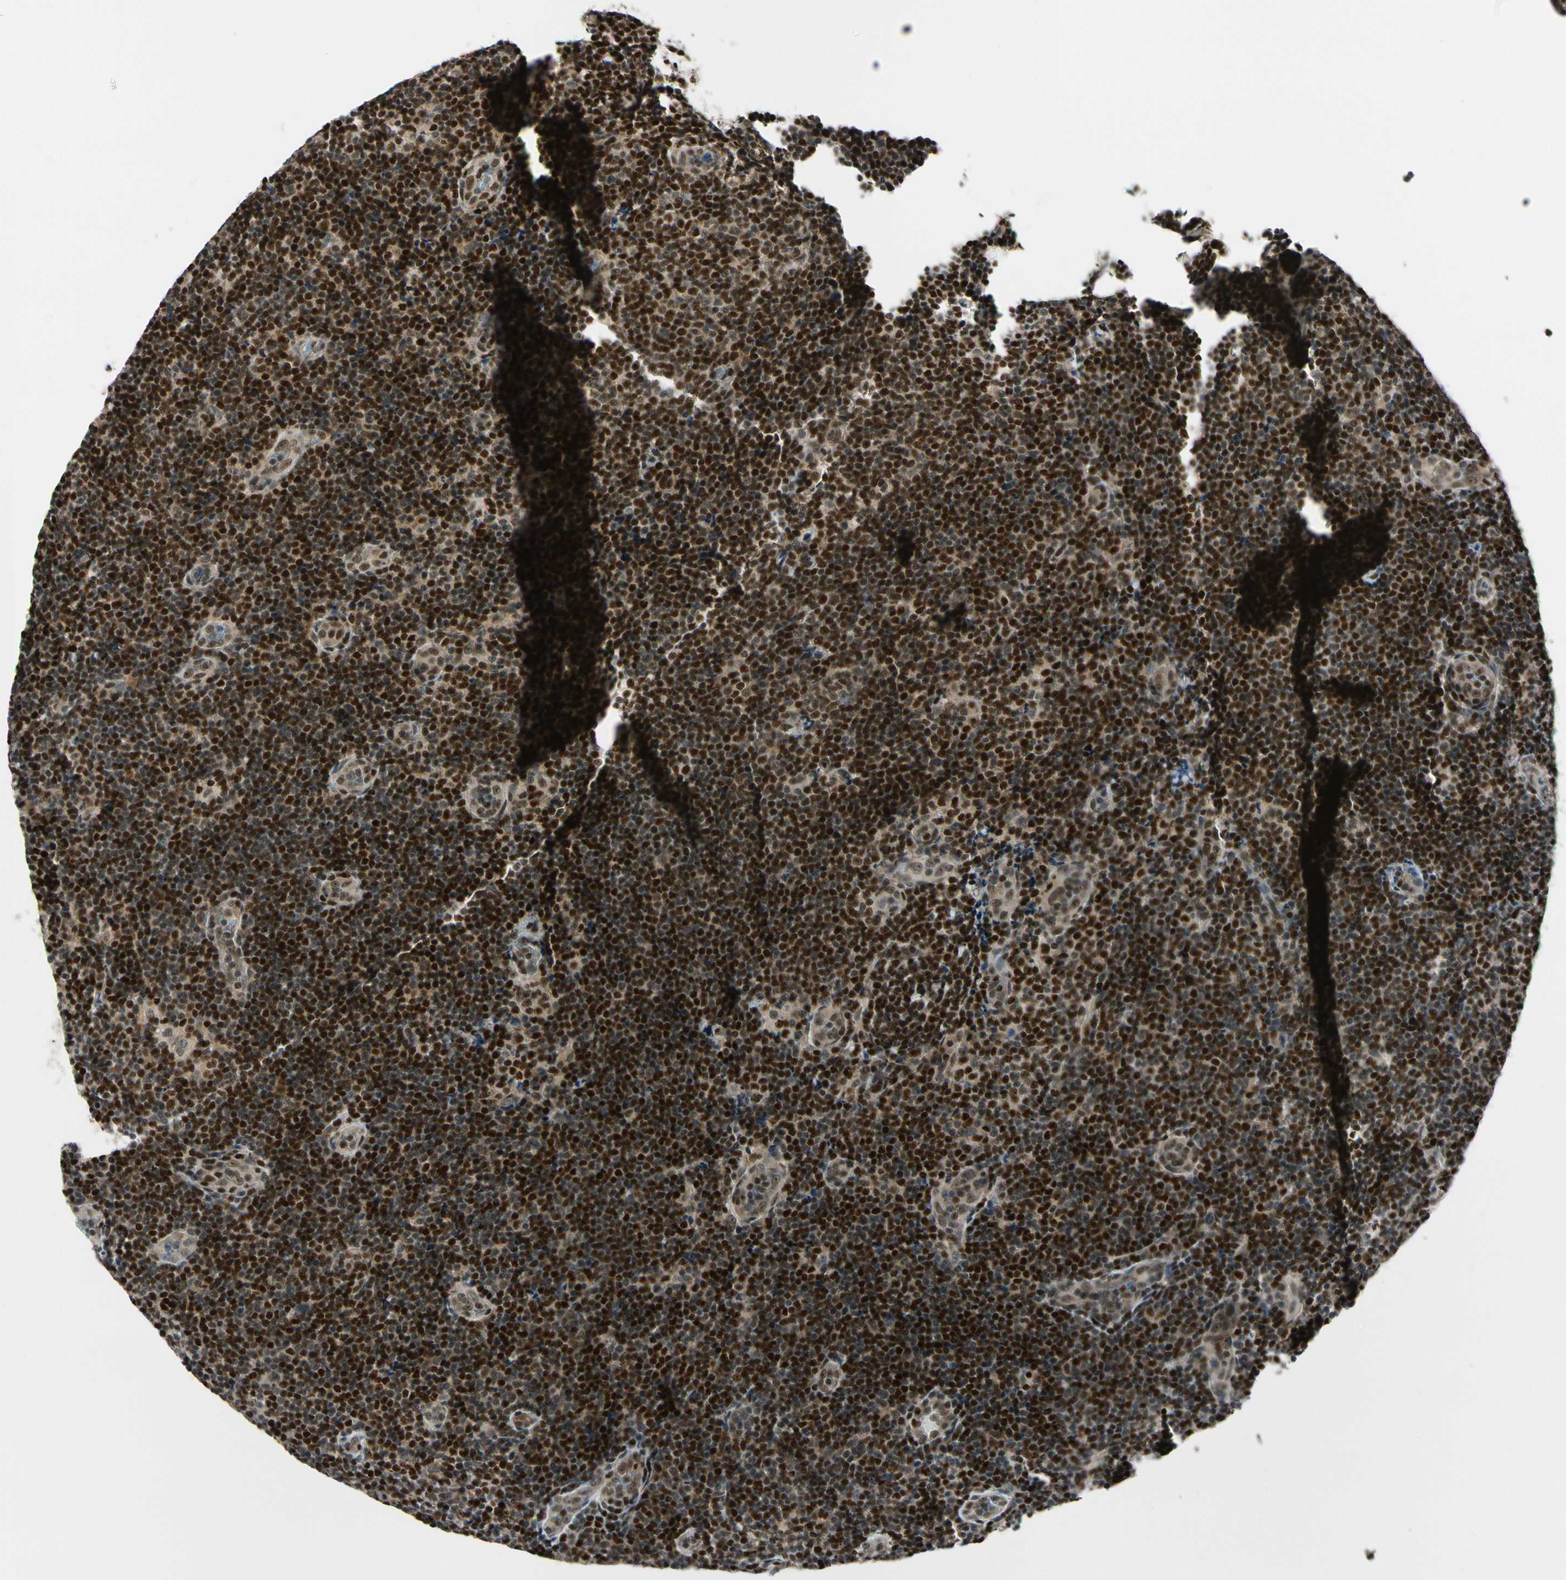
{"staining": {"intensity": "strong", "quantity": ">75%", "location": "cytoplasmic/membranous,nuclear"}, "tissue": "lymphoma", "cell_type": "Tumor cells", "image_type": "cancer", "snomed": [{"axis": "morphology", "description": "Malignant lymphoma, non-Hodgkin's type, Low grade"}, {"axis": "topography", "description": "Lymph node"}], "caption": "Lymphoma tissue displays strong cytoplasmic/membranous and nuclear expression in approximately >75% of tumor cells", "gene": "DAXX", "patient": {"sex": "male", "age": 83}}